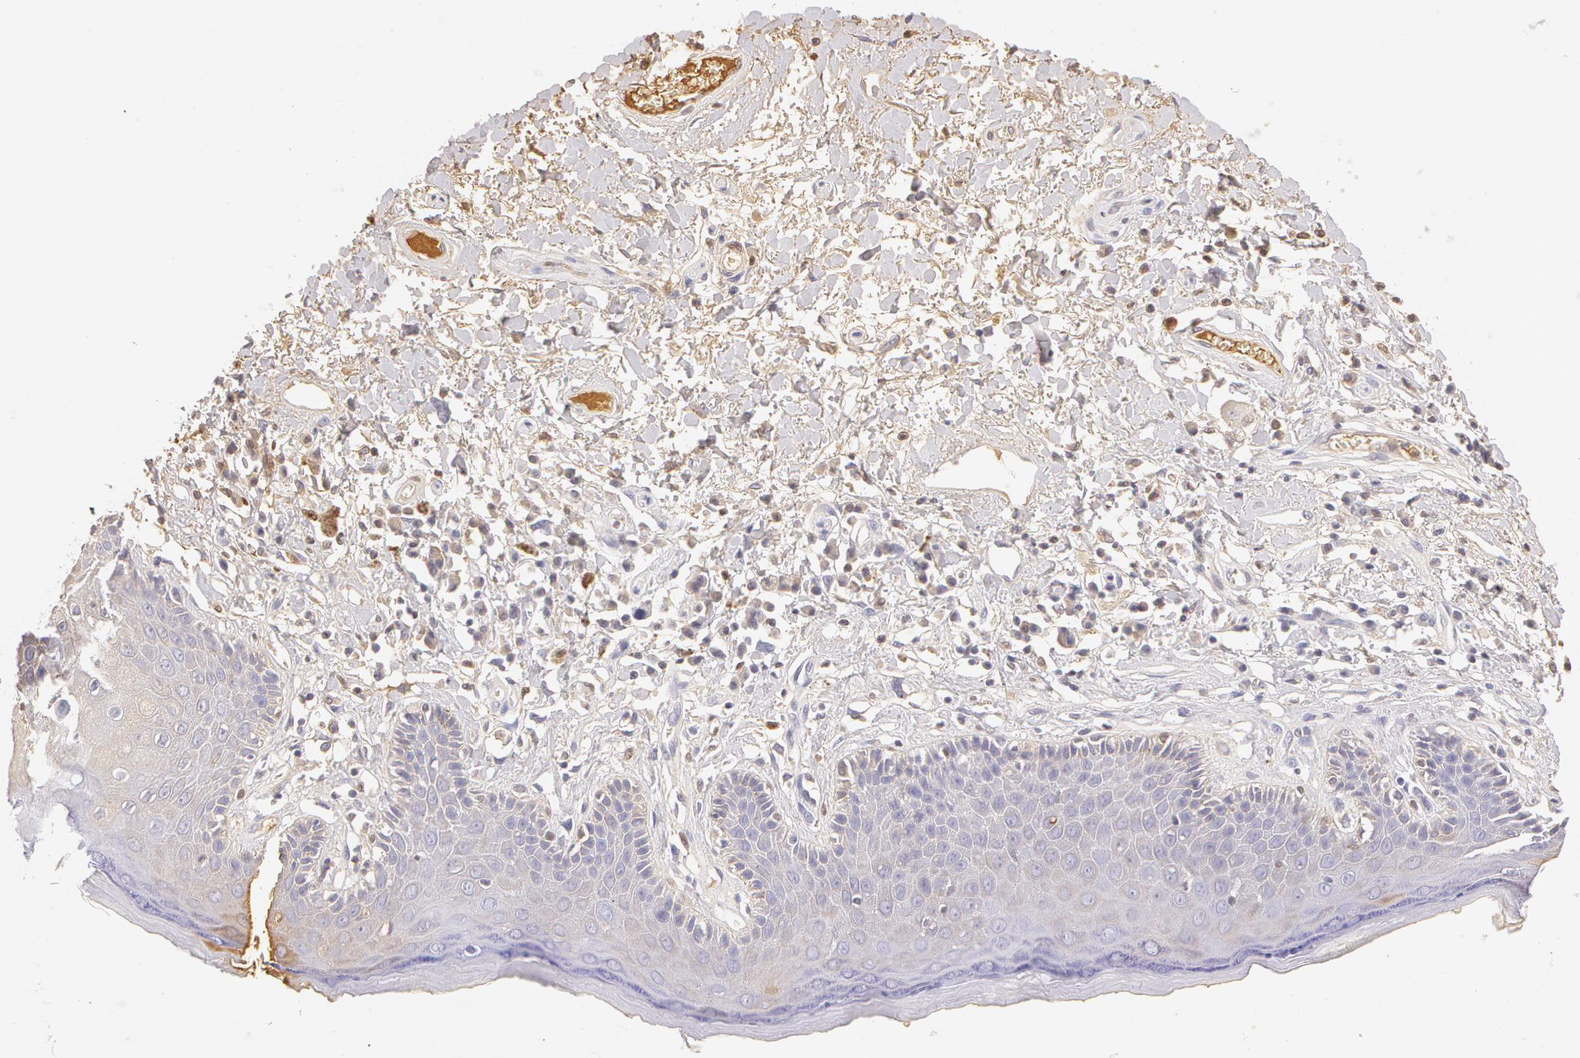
{"staining": {"intensity": "negative", "quantity": "none", "location": "none"}, "tissue": "skin", "cell_type": "Epidermal cells", "image_type": "normal", "snomed": [{"axis": "morphology", "description": "Normal tissue, NOS"}, {"axis": "topography", "description": "Skin"}, {"axis": "topography", "description": "Anal"}], "caption": "Immunohistochemical staining of normal skin displays no significant staining in epidermal cells. Brightfield microscopy of IHC stained with DAB (3,3'-diaminobenzidine) (brown) and hematoxylin (blue), captured at high magnification.", "gene": "AHSG", "patient": {"sex": "male", "age": 61}}